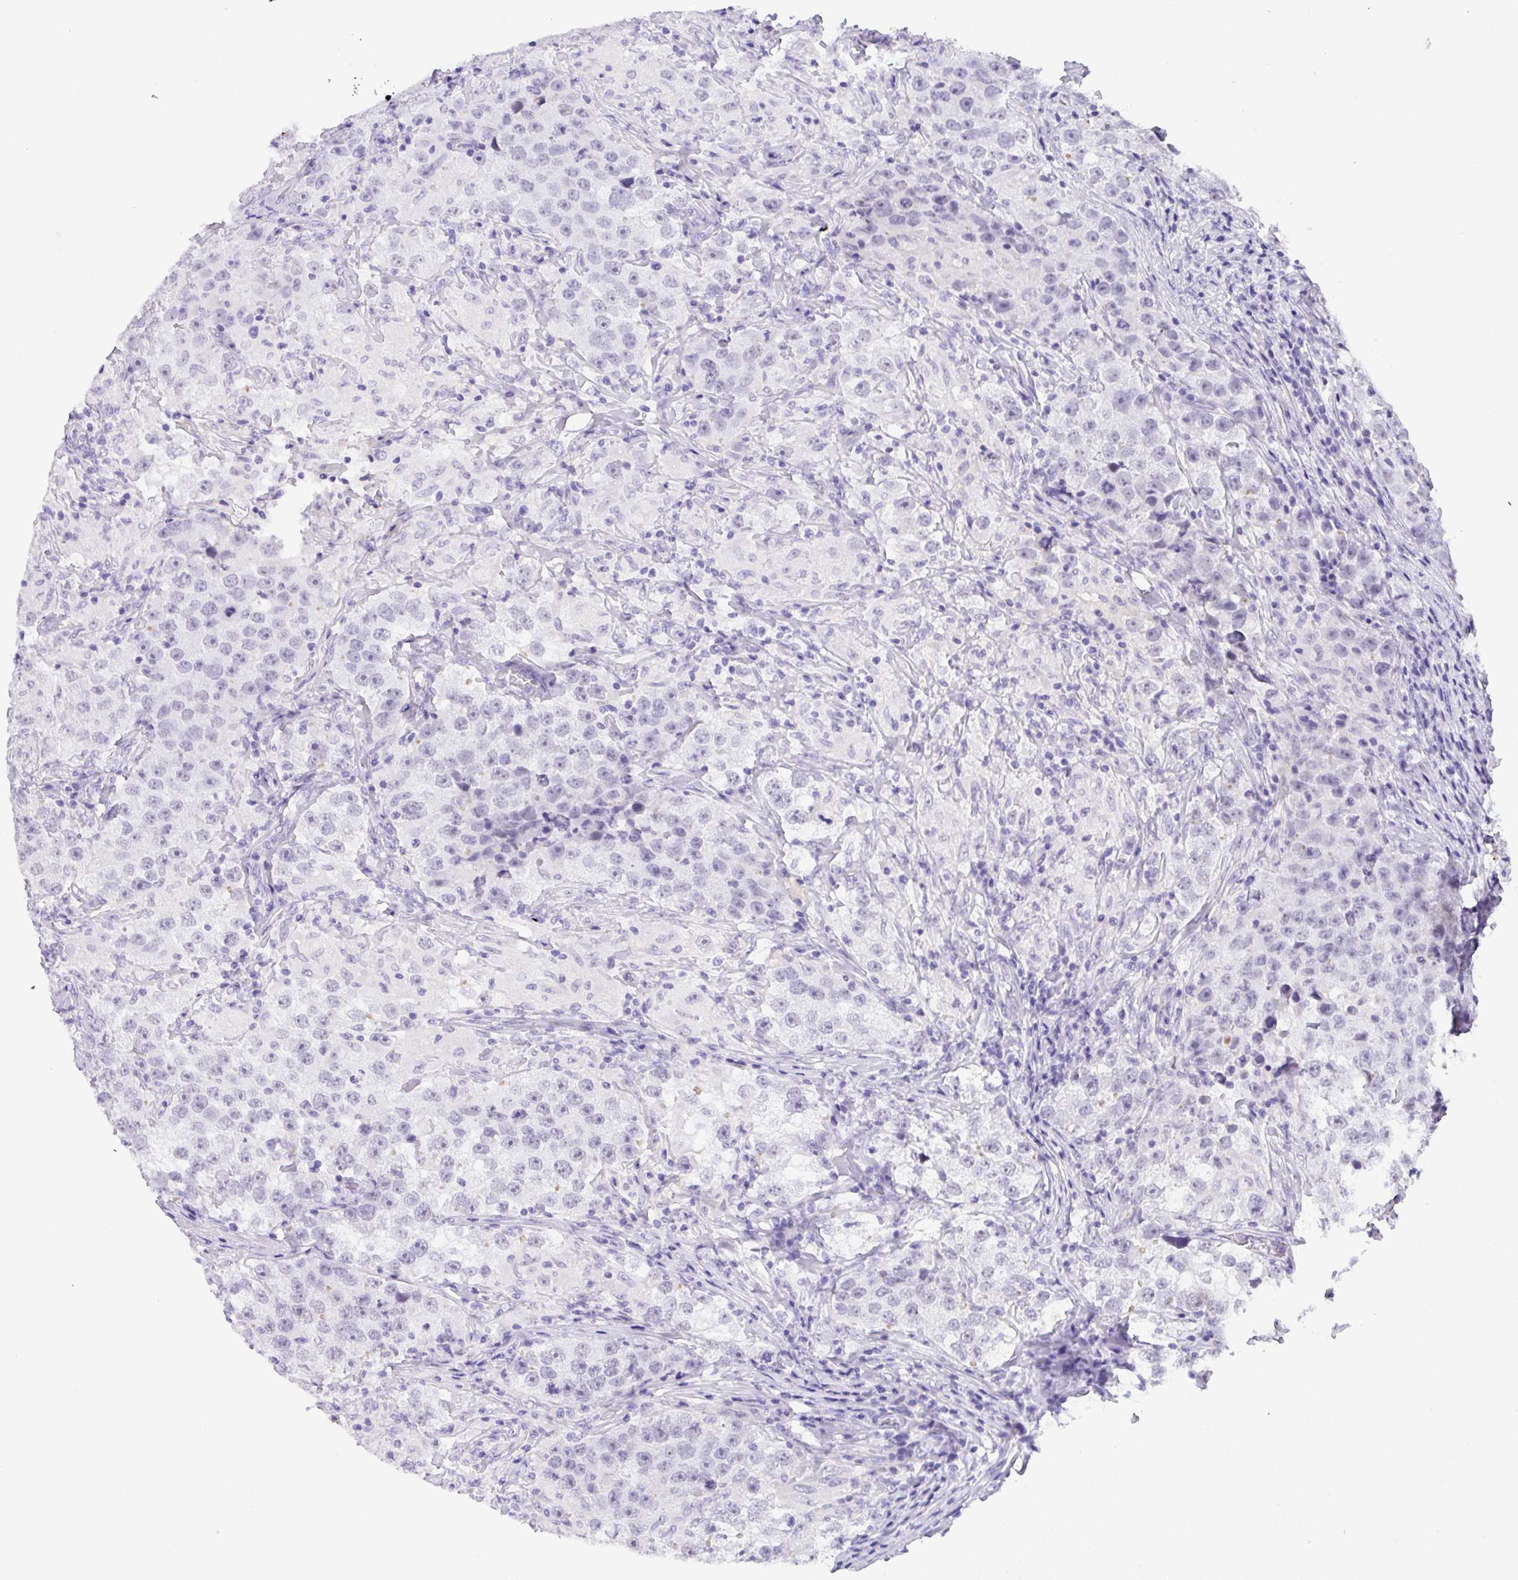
{"staining": {"intensity": "negative", "quantity": "none", "location": "none"}, "tissue": "testis cancer", "cell_type": "Tumor cells", "image_type": "cancer", "snomed": [{"axis": "morphology", "description": "Seminoma, NOS"}, {"axis": "topography", "description": "Testis"}], "caption": "Tumor cells are negative for brown protein staining in testis cancer (seminoma). The staining was performed using DAB to visualize the protein expression in brown, while the nuclei were stained in blue with hematoxylin (Magnification: 20x).", "gene": "YBX2", "patient": {"sex": "male", "age": 46}}